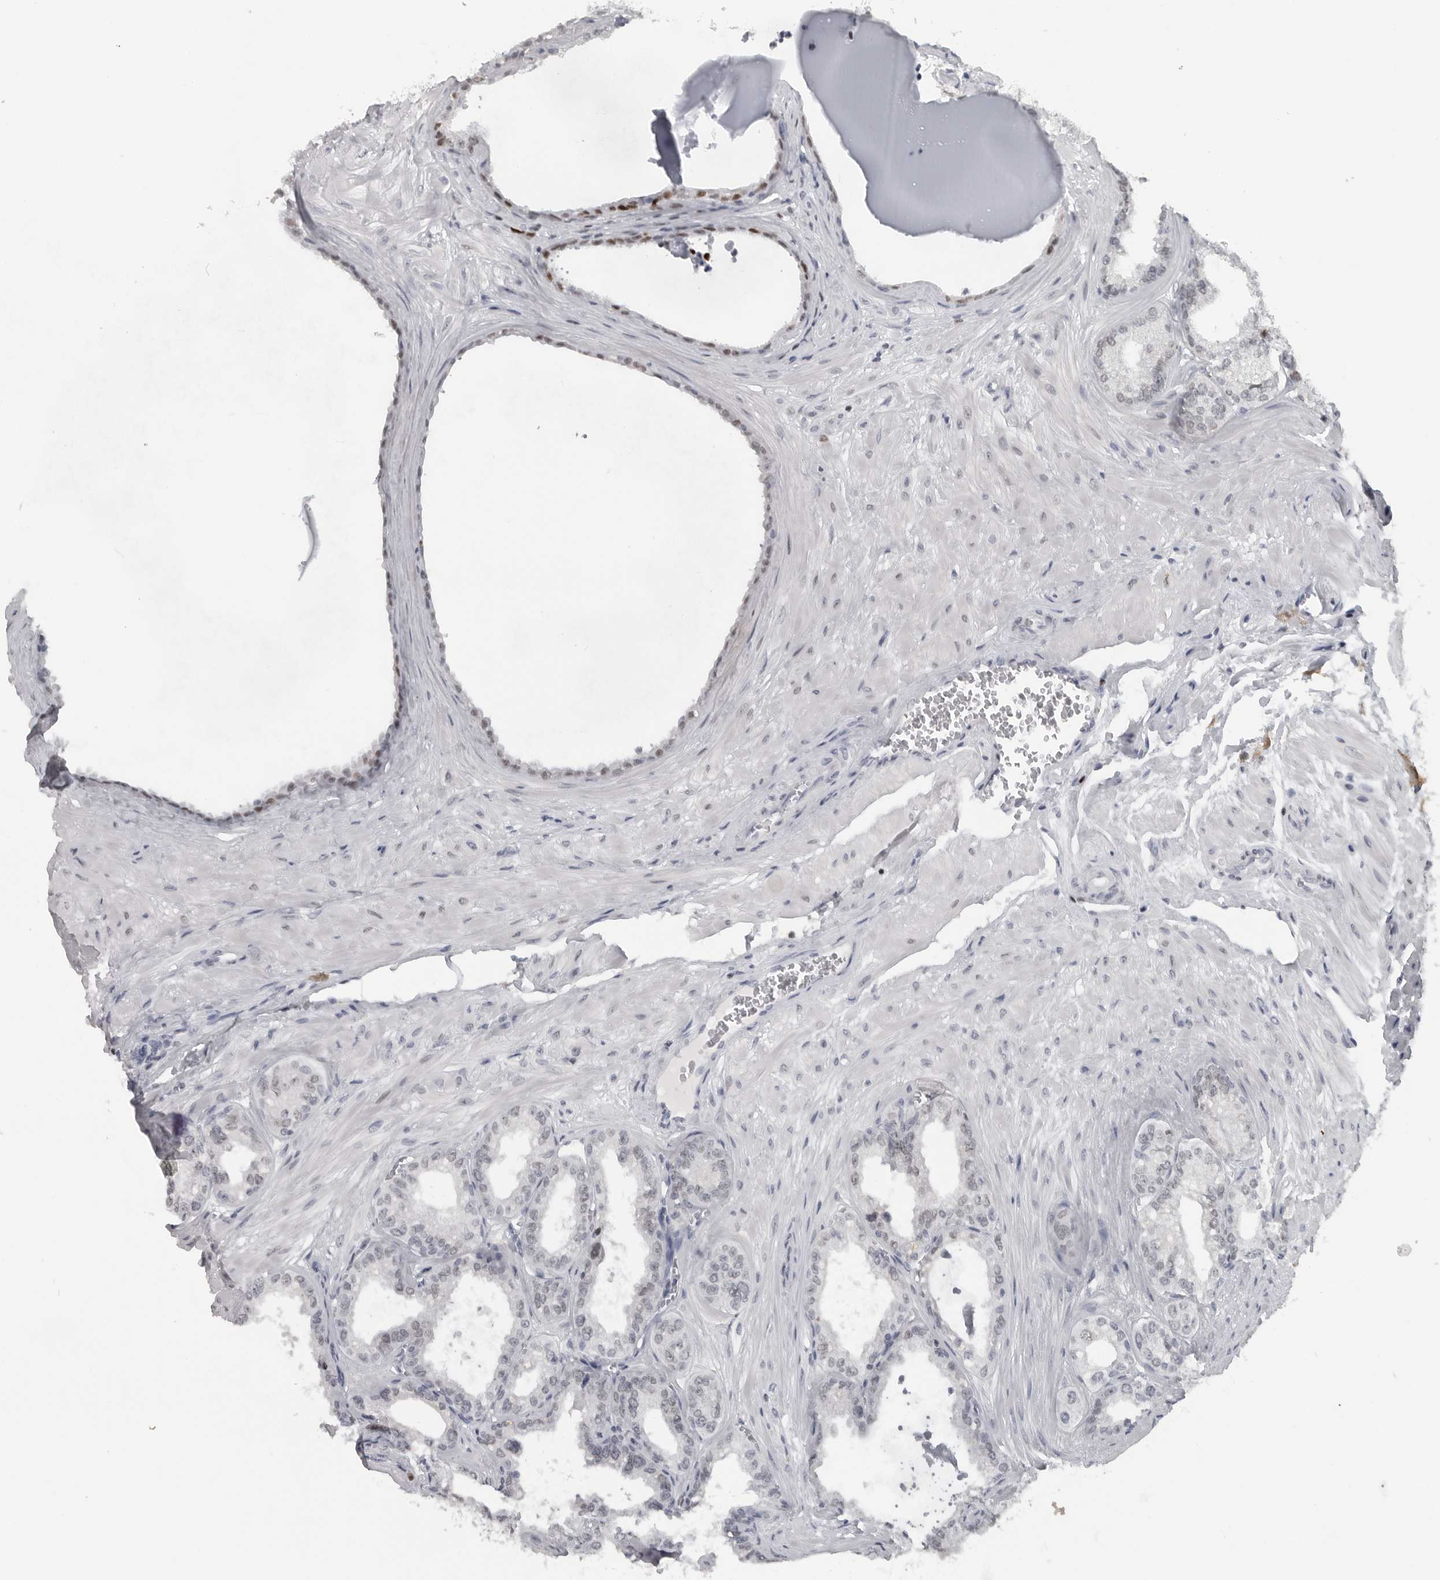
{"staining": {"intensity": "moderate", "quantity": "<25%", "location": "nuclear"}, "tissue": "seminal vesicle", "cell_type": "Glandular cells", "image_type": "normal", "snomed": [{"axis": "morphology", "description": "Normal tissue, NOS"}, {"axis": "topography", "description": "Prostate"}, {"axis": "topography", "description": "Seminal veicle"}], "caption": "This is a histology image of IHC staining of benign seminal vesicle, which shows moderate staining in the nuclear of glandular cells.", "gene": "SATB2", "patient": {"sex": "male", "age": 51}}